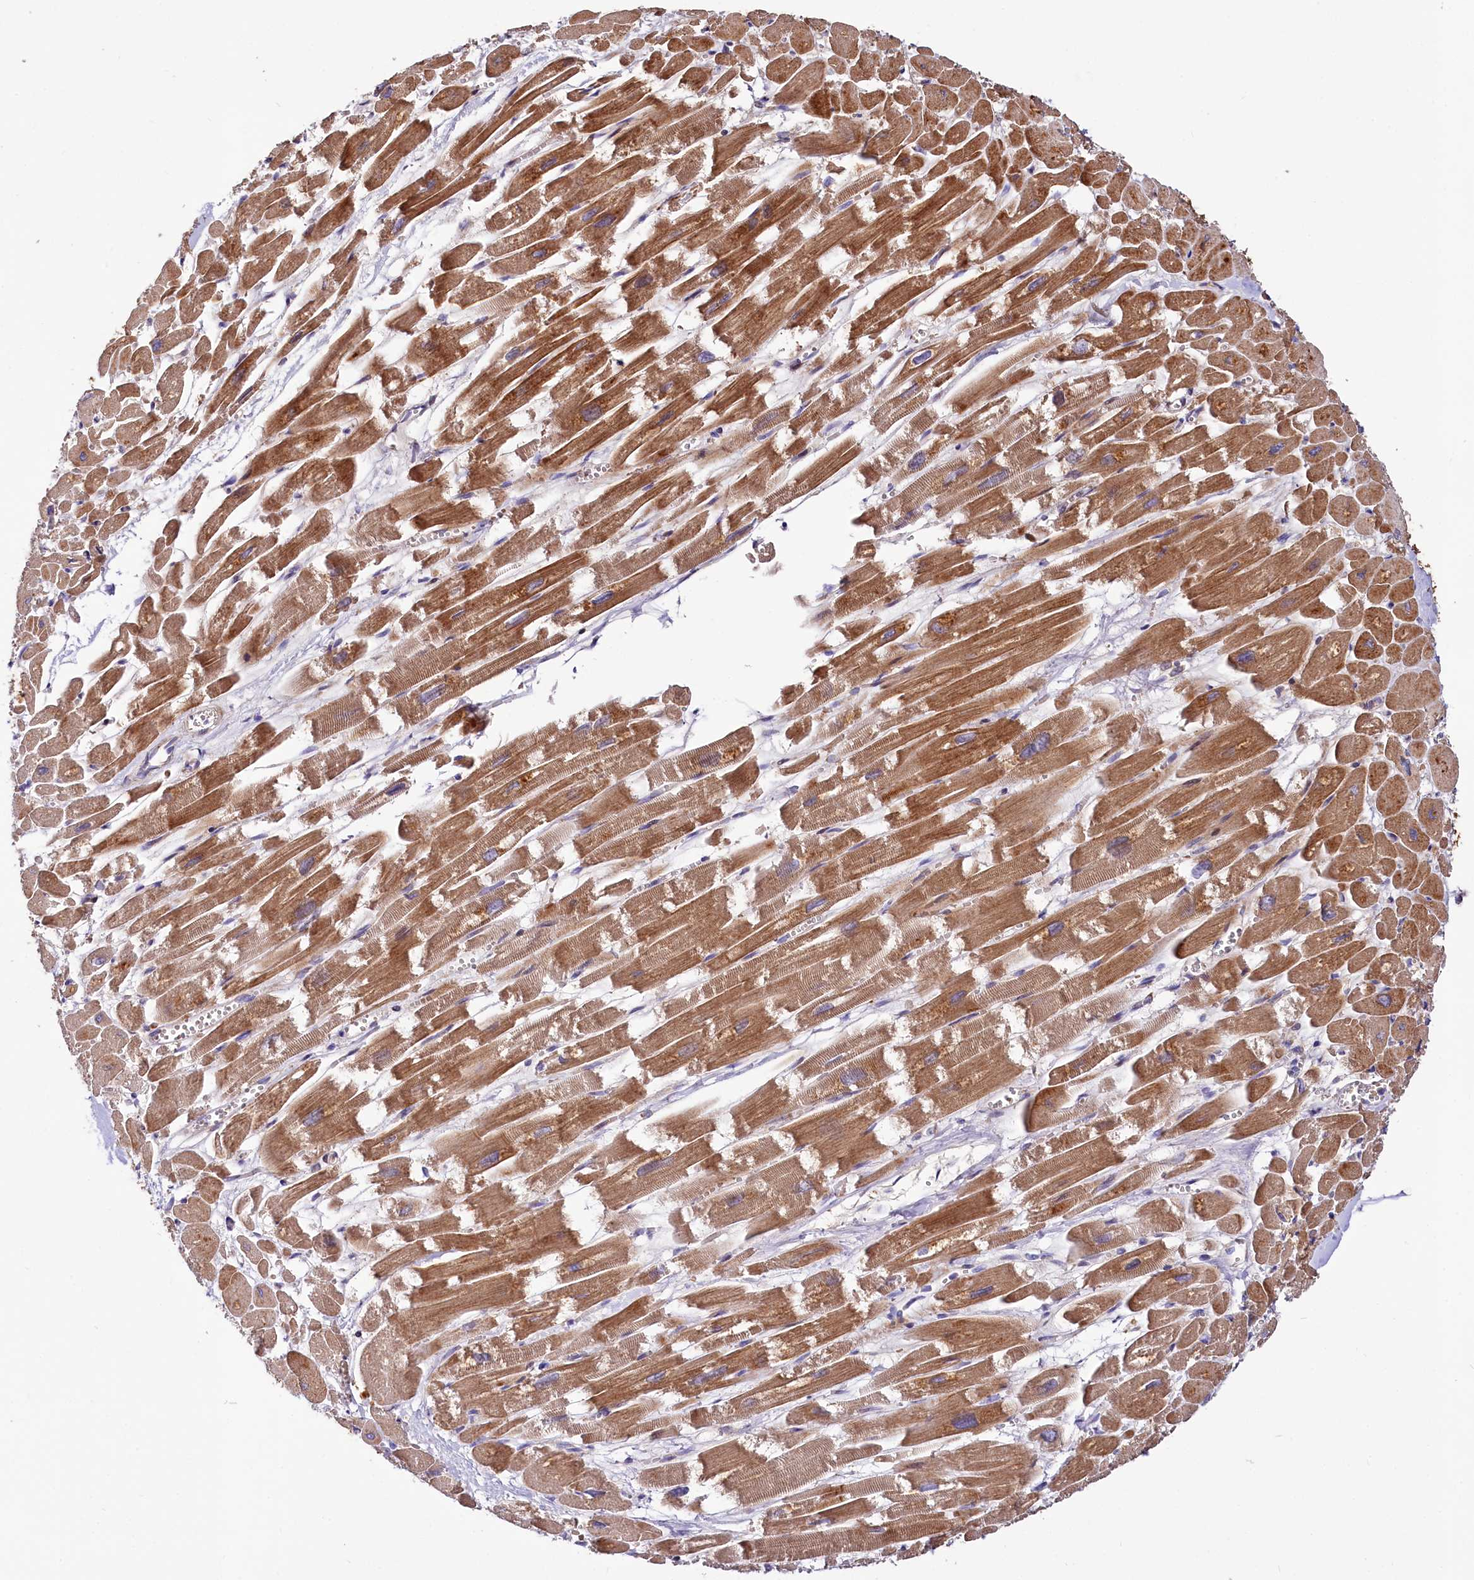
{"staining": {"intensity": "strong", "quantity": ">75%", "location": "cytoplasmic/membranous"}, "tissue": "heart muscle", "cell_type": "Cardiomyocytes", "image_type": "normal", "snomed": [{"axis": "morphology", "description": "Normal tissue, NOS"}, {"axis": "topography", "description": "Heart"}], "caption": "A photomicrograph showing strong cytoplasmic/membranous positivity in about >75% of cardiomyocytes in normal heart muscle, as visualized by brown immunohistochemical staining.", "gene": "PDZRN3", "patient": {"sex": "male", "age": 54}}